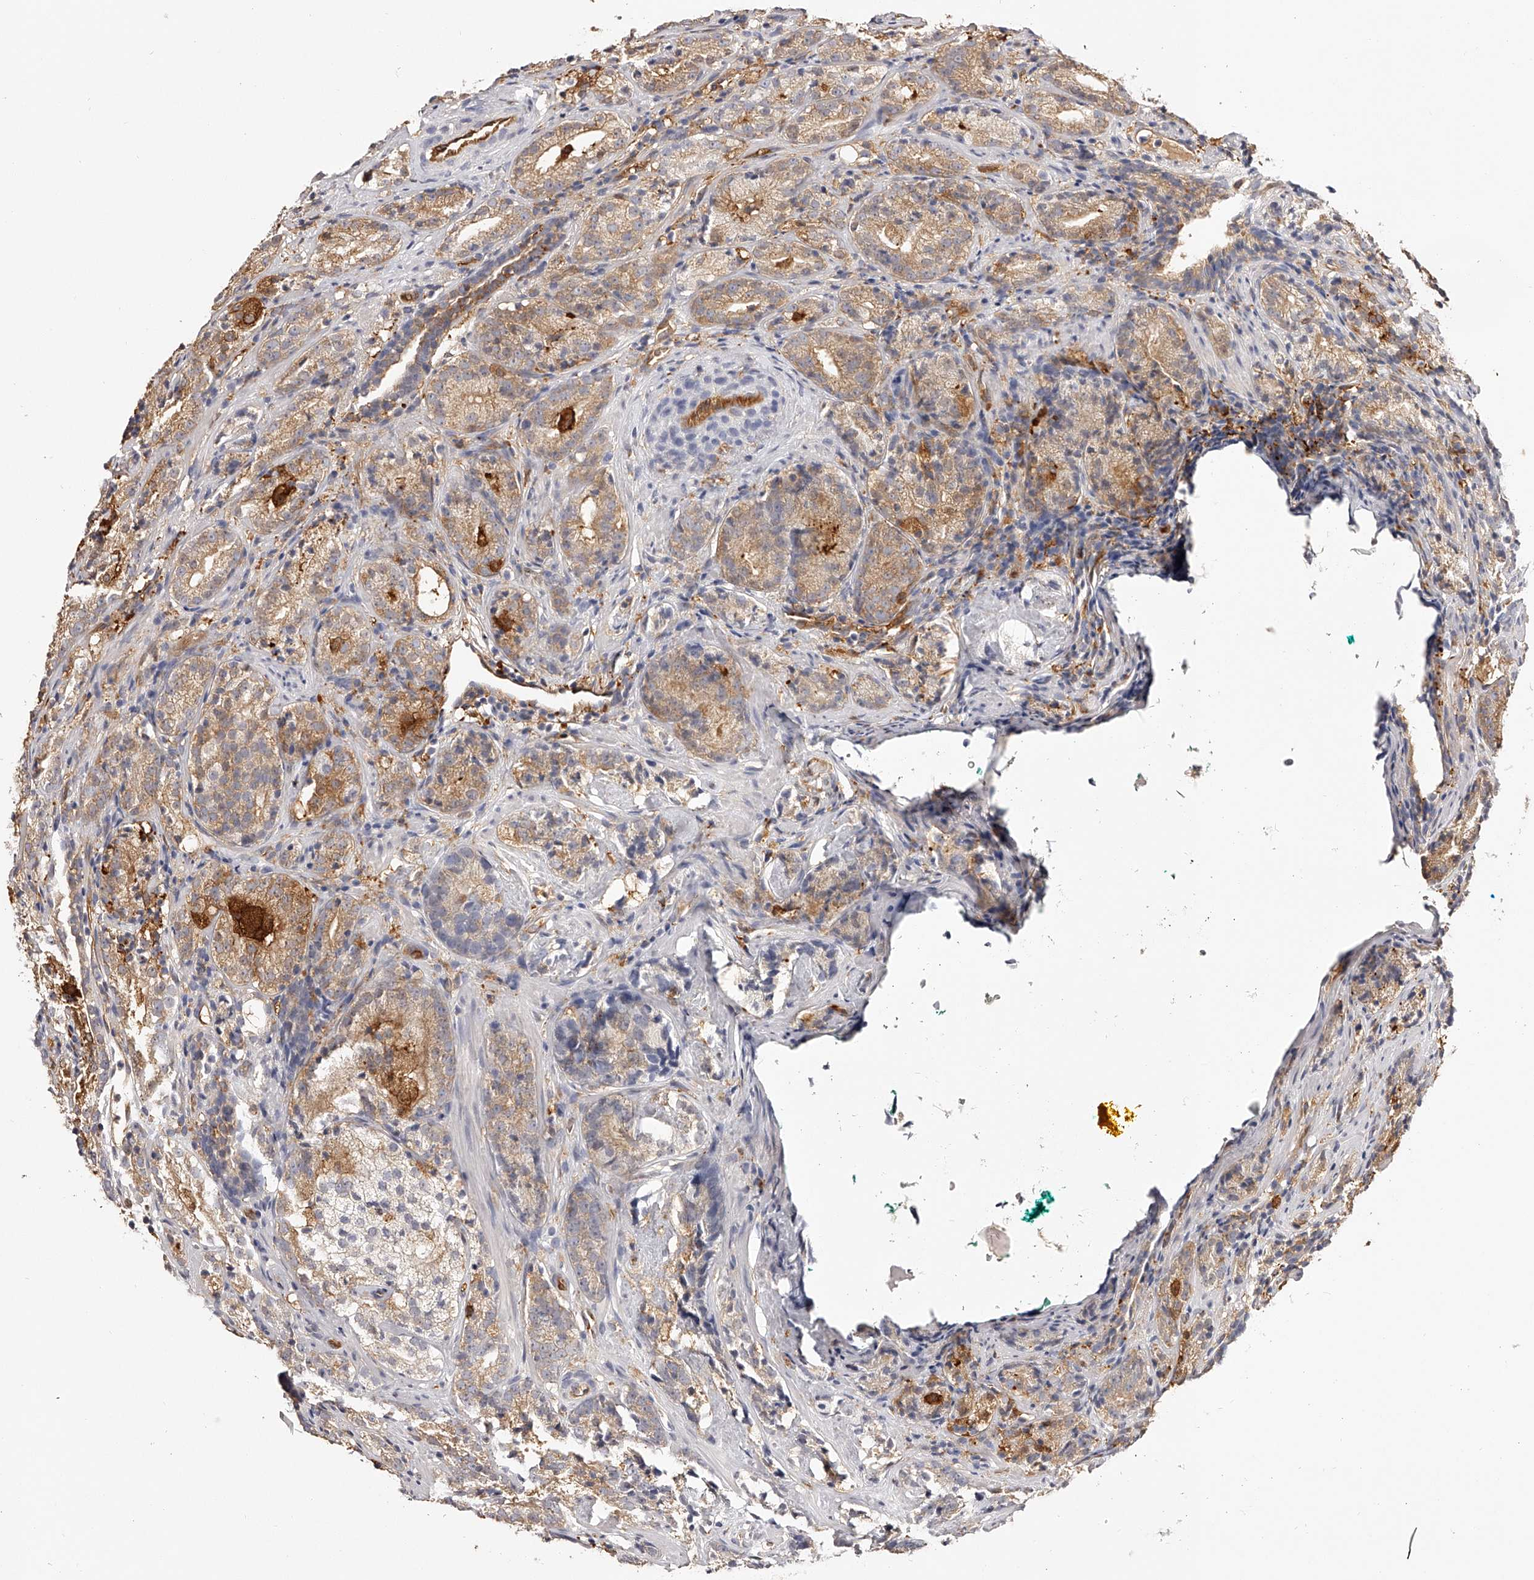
{"staining": {"intensity": "moderate", "quantity": "25%-75%", "location": "cytoplasmic/membranous"}, "tissue": "prostate cancer", "cell_type": "Tumor cells", "image_type": "cancer", "snomed": [{"axis": "morphology", "description": "Adenocarcinoma, High grade"}, {"axis": "topography", "description": "Prostate"}], "caption": "Protein staining of prostate cancer tissue demonstrates moderate cytoplasmic/membranous expression in about 25%-75% of tumor cells.", "gene": "LAP3", "patient": {"sex": "male", "age": 56}}